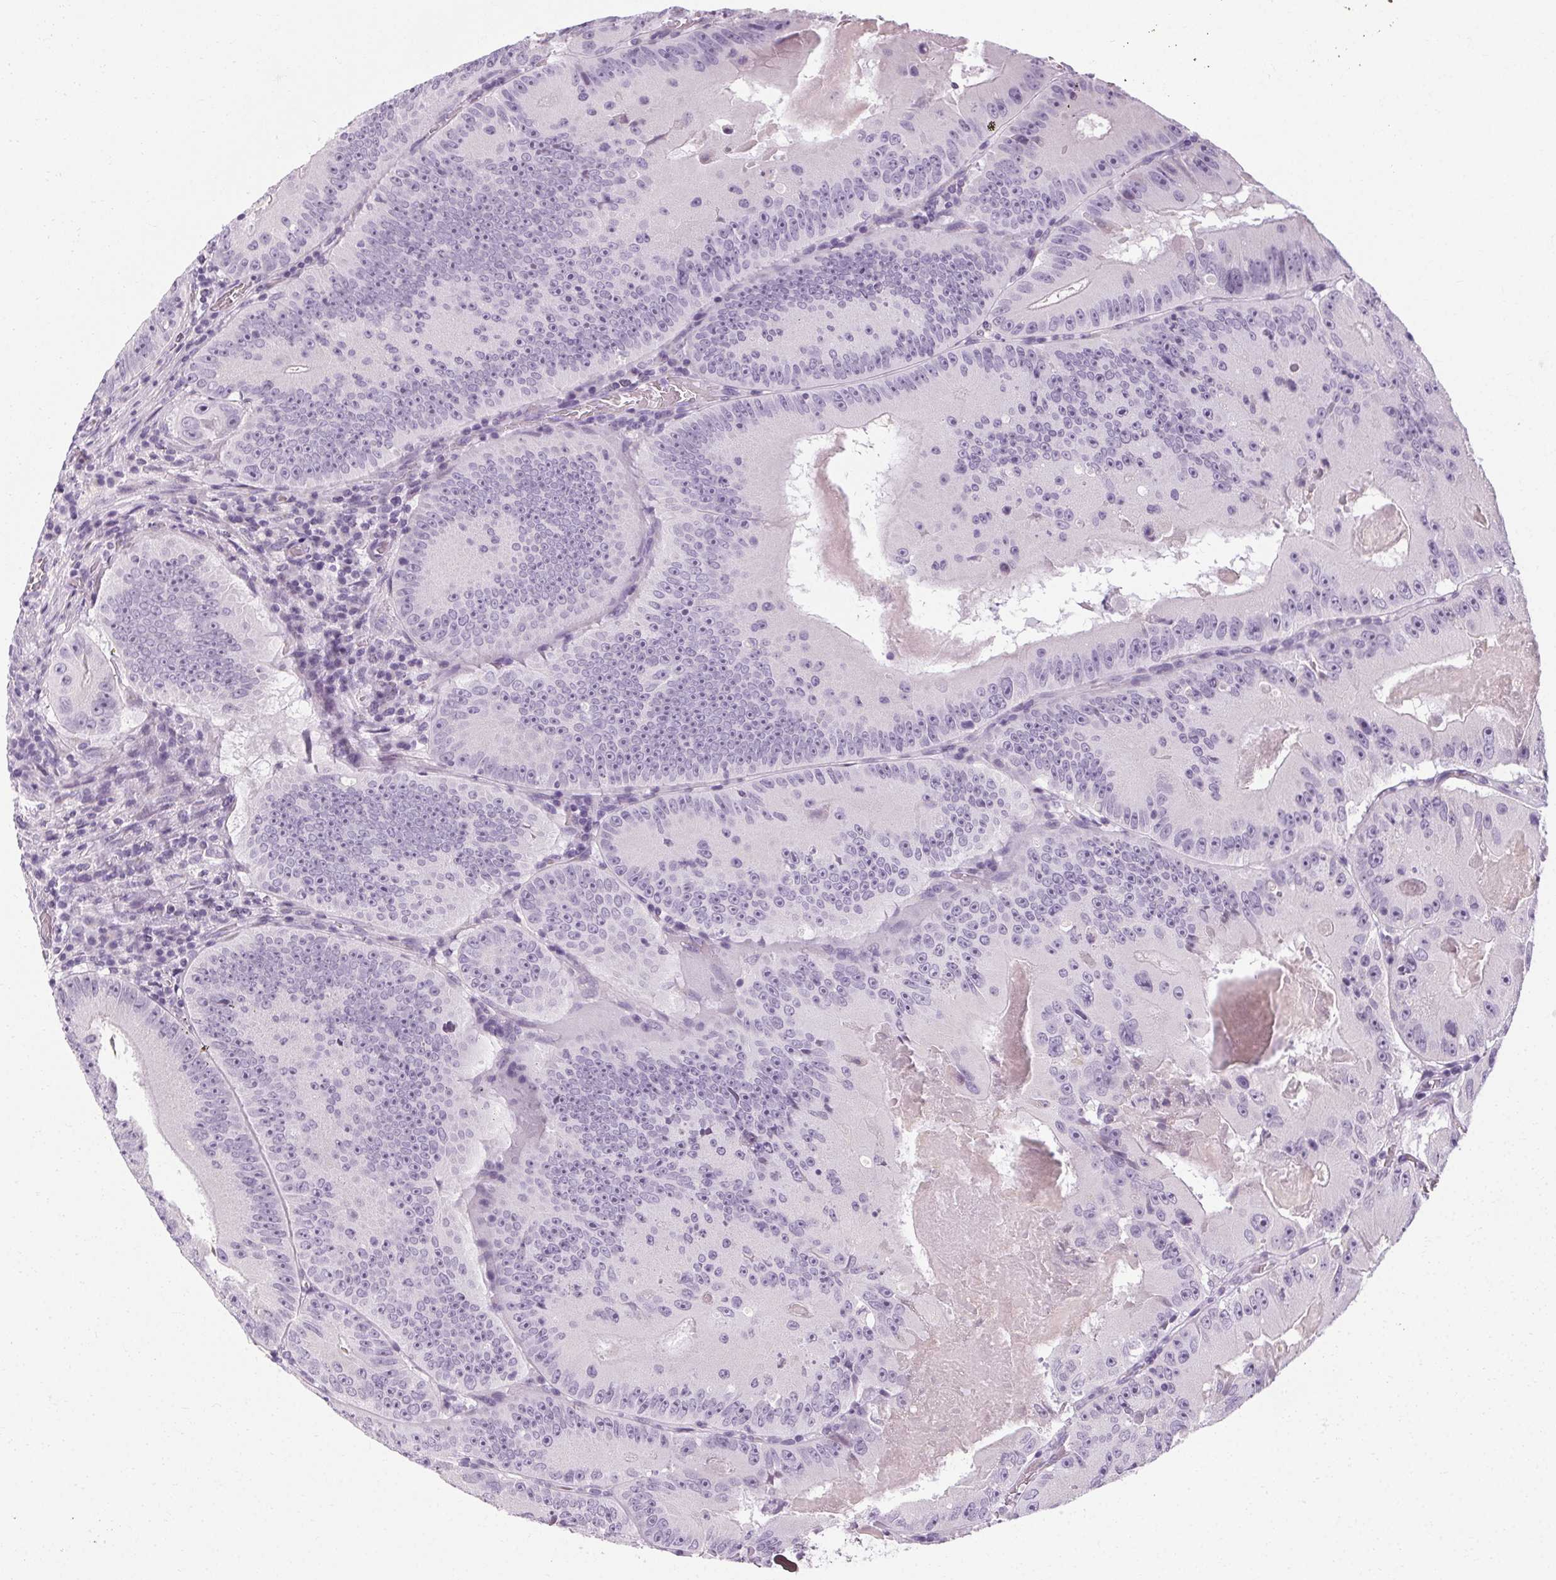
{"staining": {"intensity": "negative", "quantity": "none", "location": "none"}, "tissue": "colorectal cancer", "cell_type": "Tumor cells", "image_type": "cancer", "snomed": [{"axis": "morphology", "description": "Adenocarcinoma, NOS"}, {"axis": "topography", "description": "Colon"}], "caption": "IHC image of human colorectal adenocarcinoma stained for a protein (brown), which displays no staining in tumor cells.", "gene": "POMC", "patient": {"sex": "female", "age": 86}}